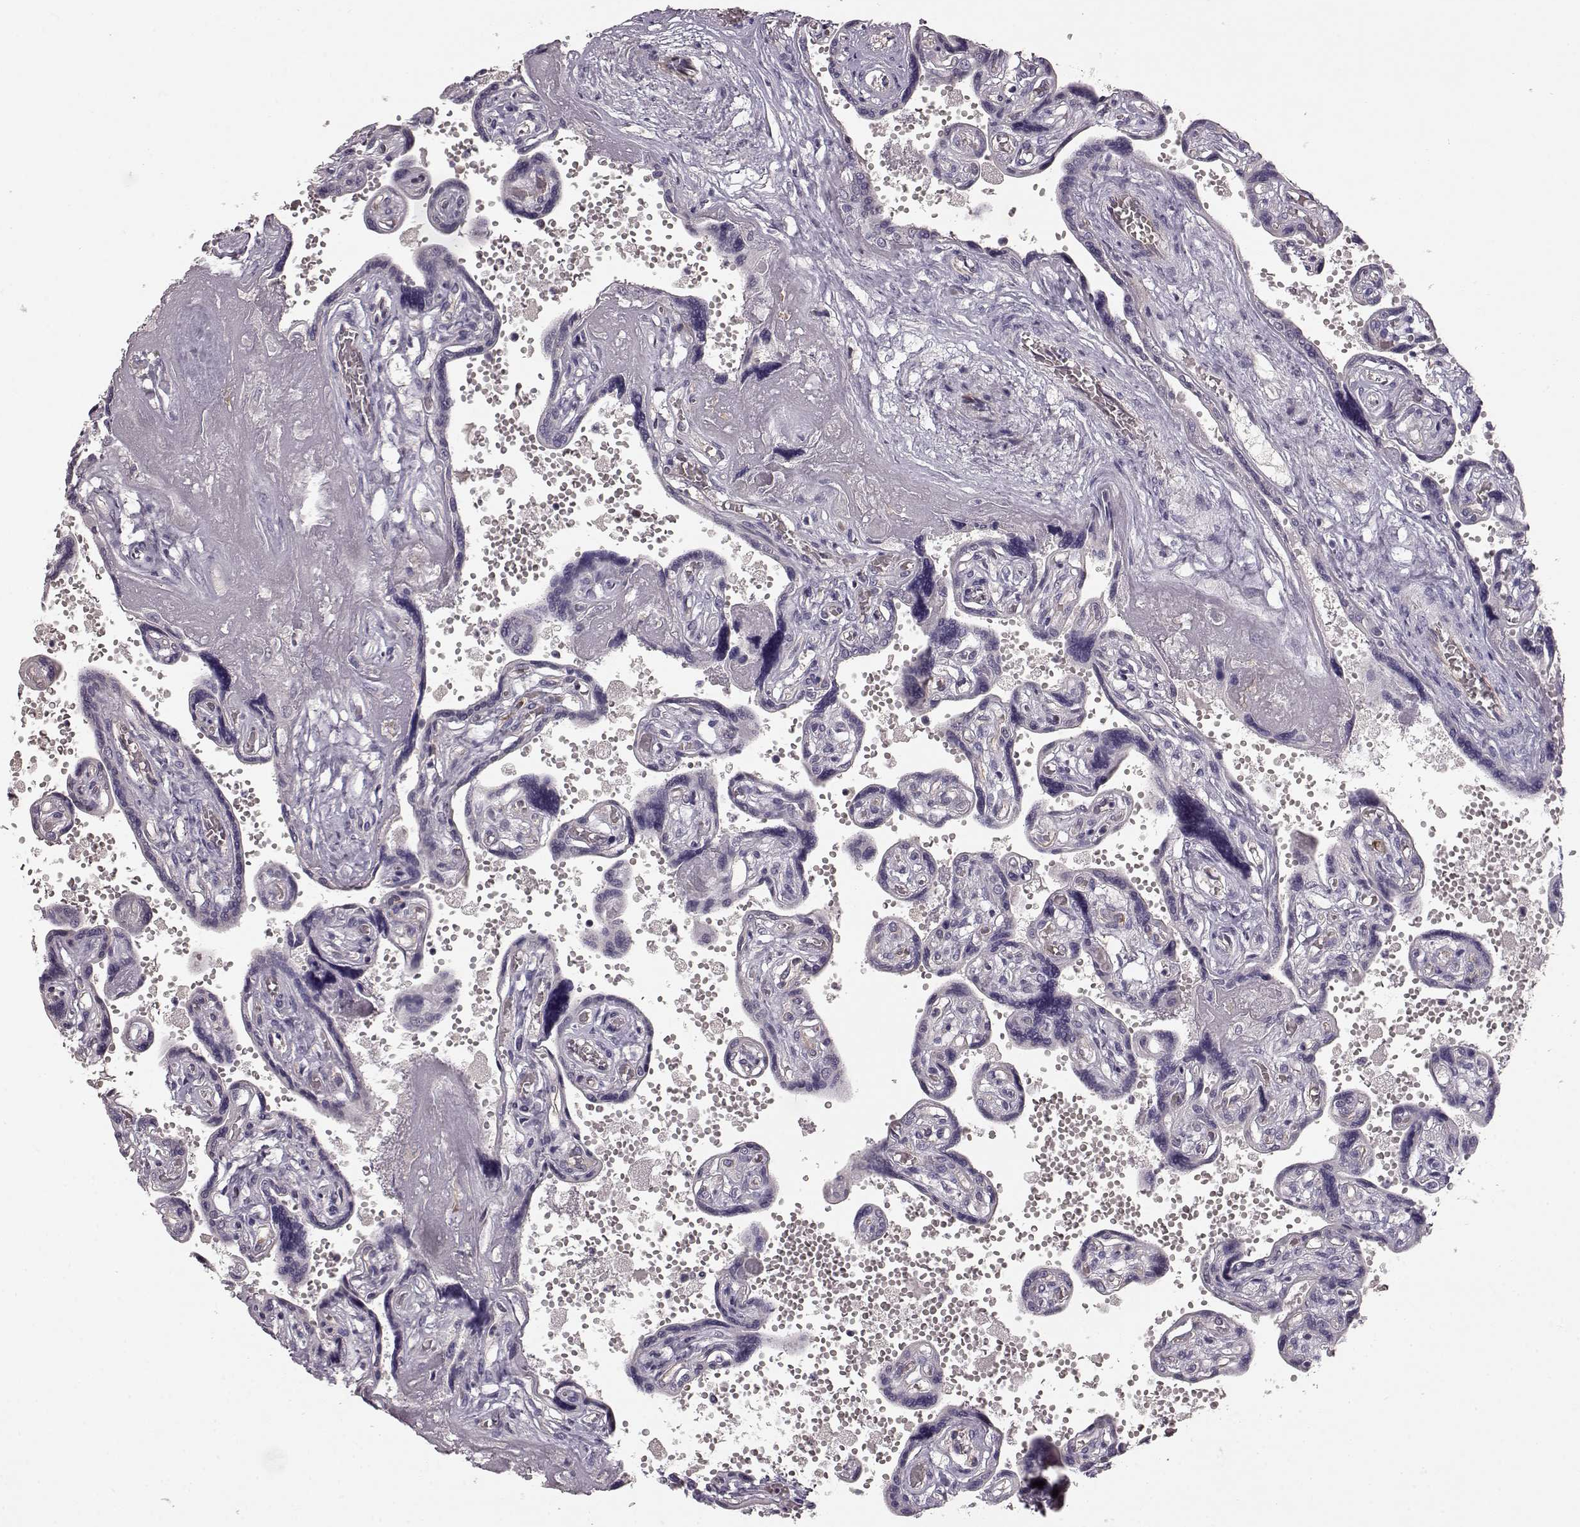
{"staining": {"intensity": "negative", "quantity": "none", "location": "none"}, "tissue": "placenta", "cell_type": "Decidual cells", "image_type": "normal", "snomed": [{"axis": "morphology", "description": "Normal tissue, NOS"}, {"axis": "topography", "description": "Placenta"}], "caption": "Placenta was stained to show a protein in brown. There is no significant expression in decidual cells.", "gene": "CCNF", "patient": {"sex": "female", "age": 32}}